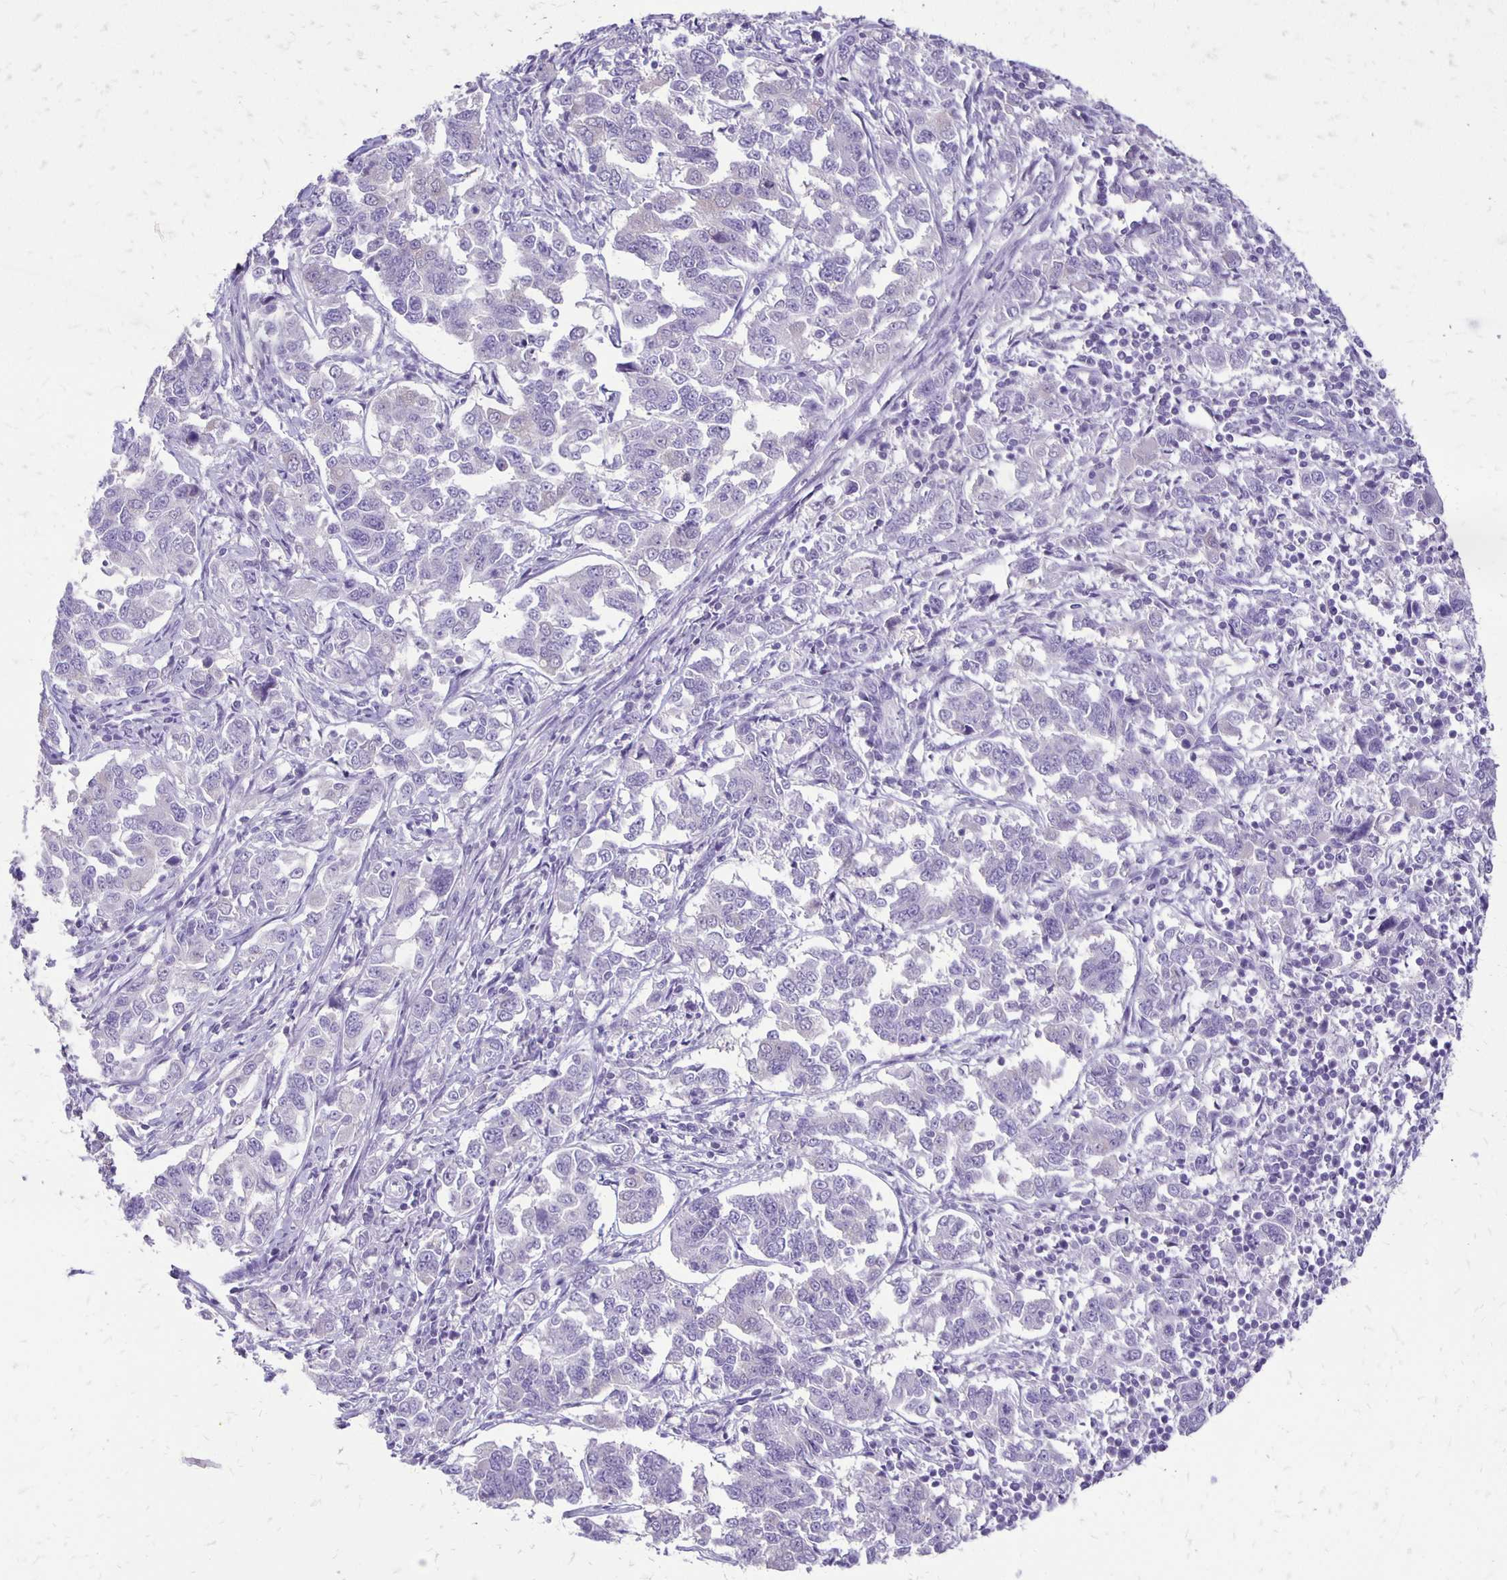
{"staining": {"intensity": "negative", "quantity": "none", "location": "none"}, "tissue": "endometrial cancer", "cell_type": "Tumor cells", "image_type": "cancer", "snomed": [{"axis": "morphology", "description": "Adenocarcinoma, NOS"}, {"axis": "topography", "description": "Endometrium"}], "caption": "Endometrial adenocarcinoma was stained to show a protein in brown. There is no significant expression in tumor cells. The staining is performed using DAB brown chromogen with nuclei counter-stained in using hematoxylin.", "gene": "ANKRD45", "patient": {"sex": "female", "age": 43}}